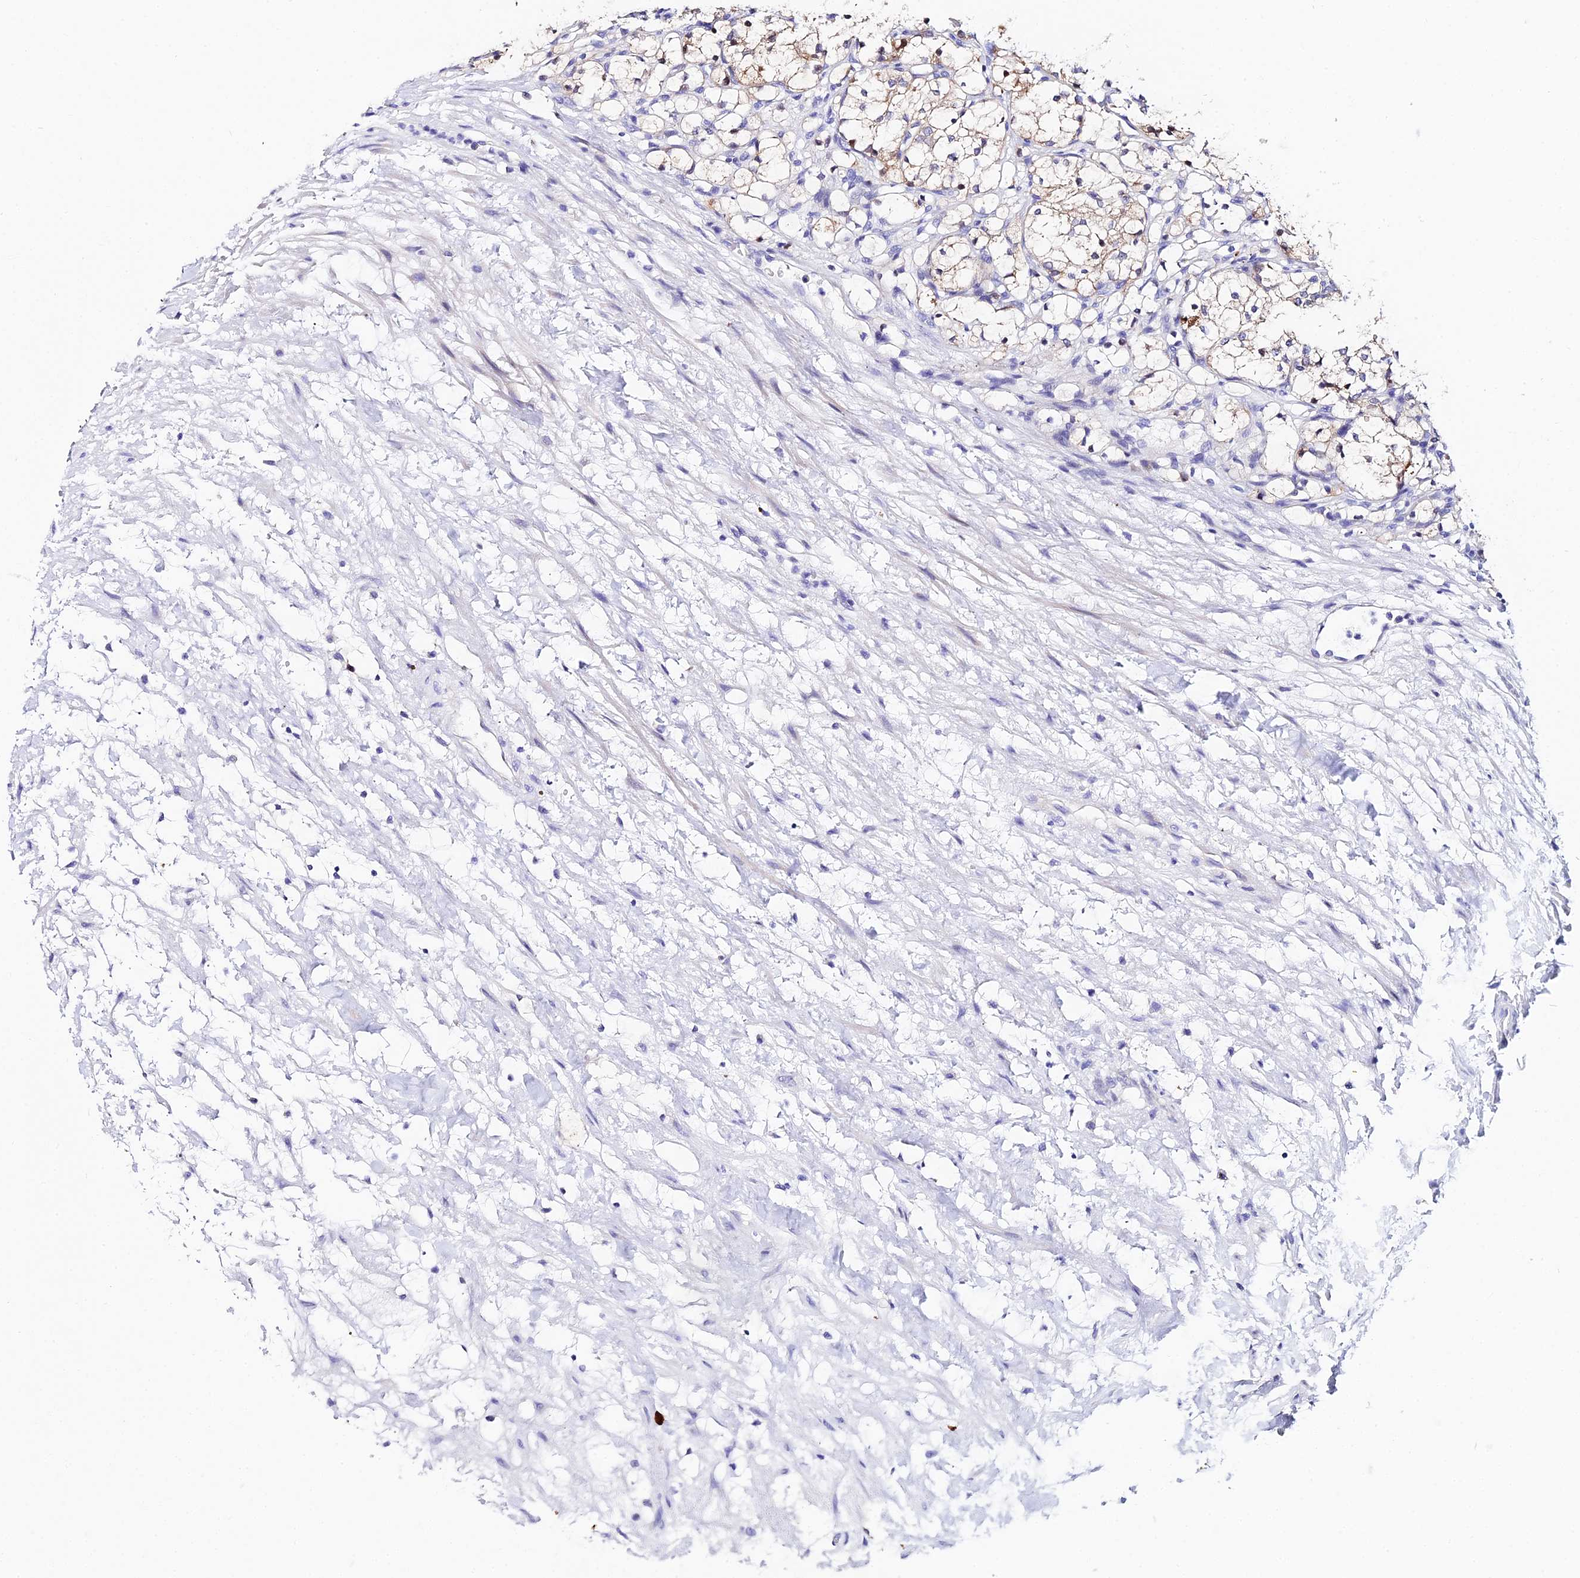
{"staining": {"intensity": "weak", "quantity": "25%-75%", "location": "cytoplasmic/membranous"}, "tissue": "renal cancer", "cell_type": "Tumor cells", "image_type": "cancer", "snomed": [{"axis": "morphology", "description": "Adenocarcinoma, NOS"}, {"axis": "topography", "description": "Kidney"}], "caption": "Immunohistochemistry photomicrograph of neoplastic tissue: adenocarcinoma (renal) stained using immunohistochemistry reveals low levels of weak protein expression localized specifically in the cytoplasmic/membranous of tumor cells, appearing as a cytoplasmic/membranous brown color.", "gene": "CEP41", "patient": {"sex": "female", "age": 69}}